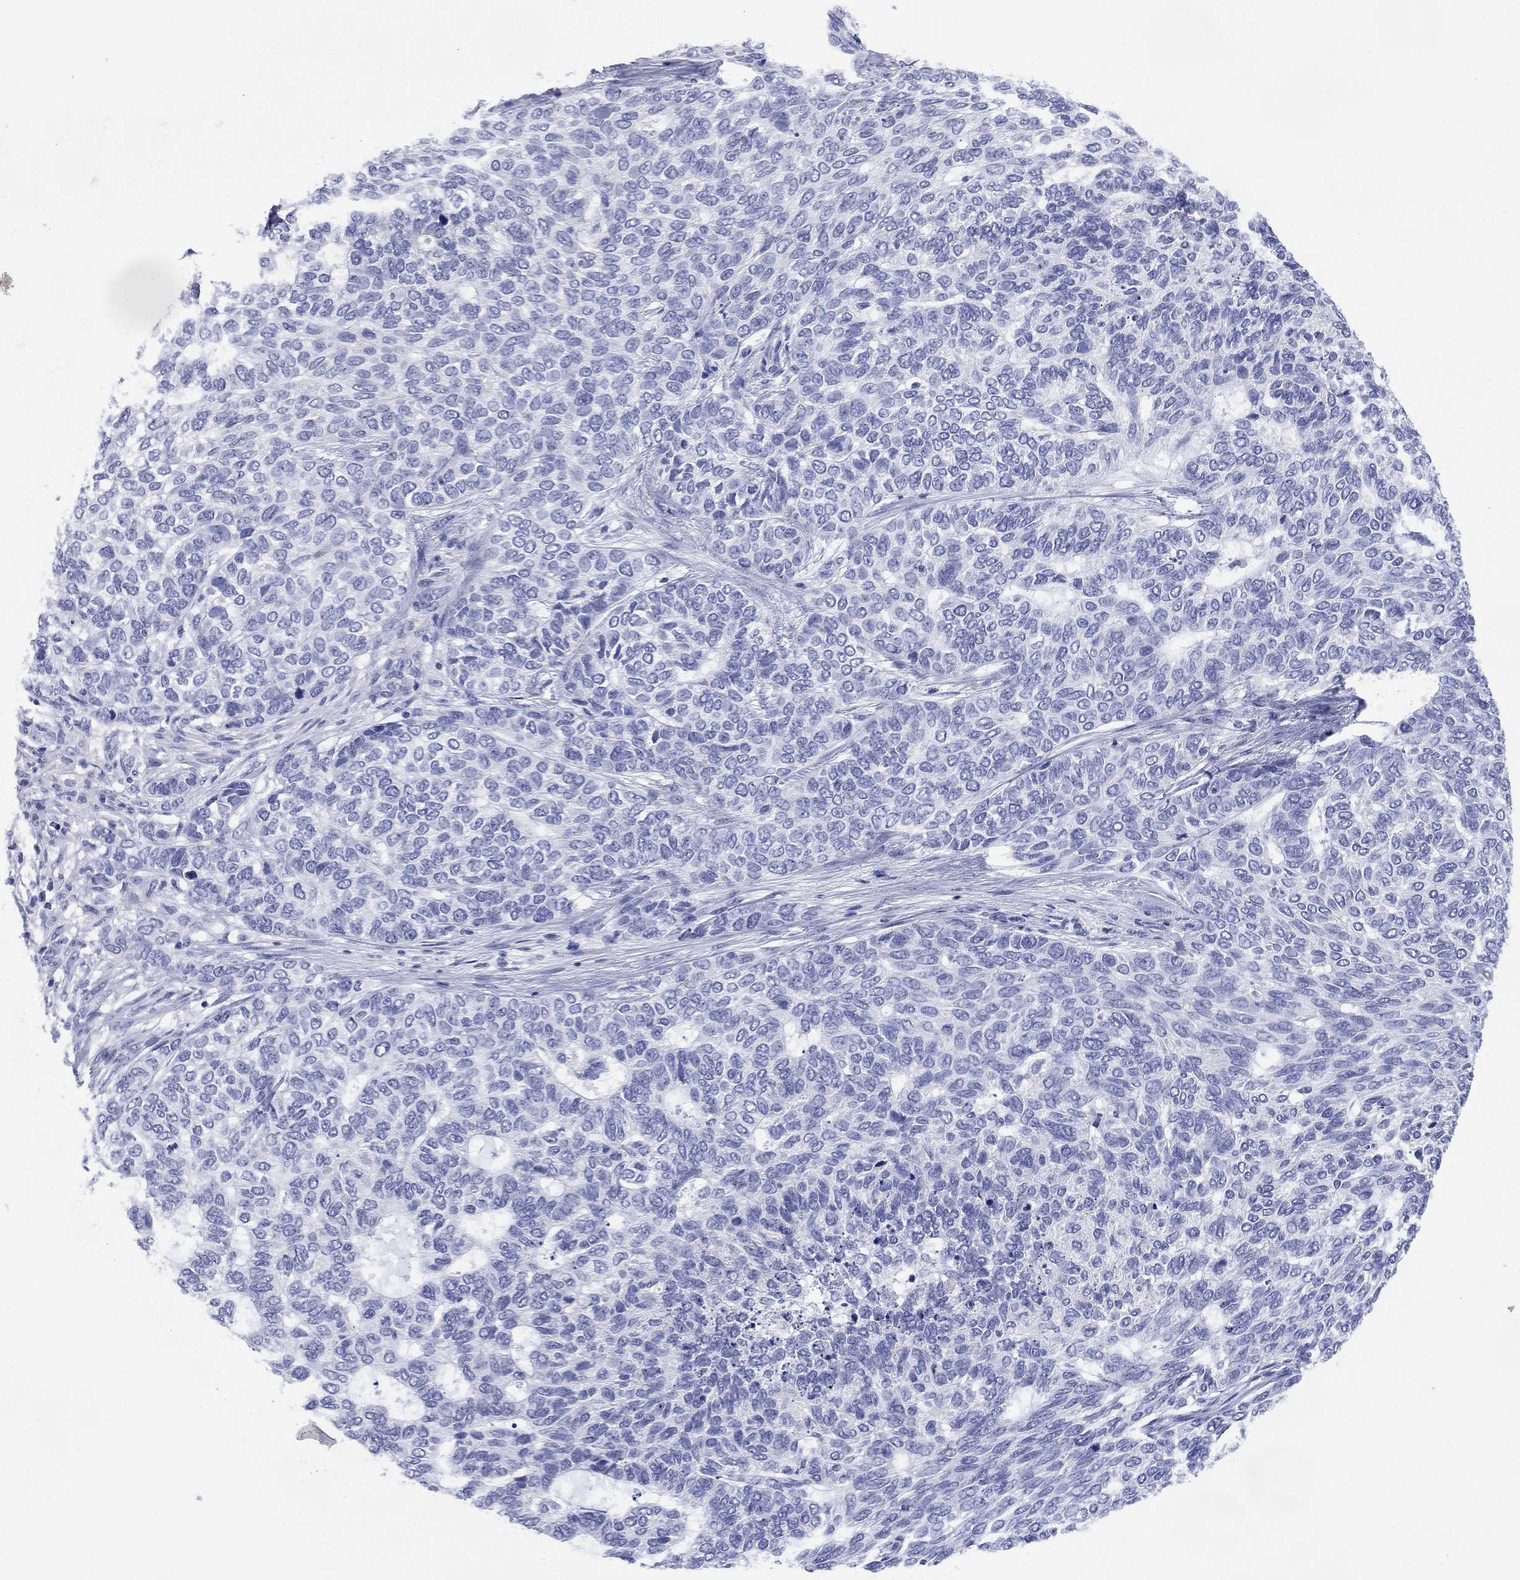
{"staining": {"intensity": "negative", "quantity": "none", "location": "none"}, "tissue": "skin cancer", "cell_type": "Tumor cells", "image_type": "cancer", "snomed": [{"axis": "morphology", "description": "Basal cell carcinoma"}, {"axis": "topography", "description": "Skin"}], "caption": "This is a photomicrograph of IHC staining of skin cancer (basal cell carcinoma), which shows no positivity in tumor cells.", "gene": "ATP1B1", "patient": {"sex": "female", "age": 65}}